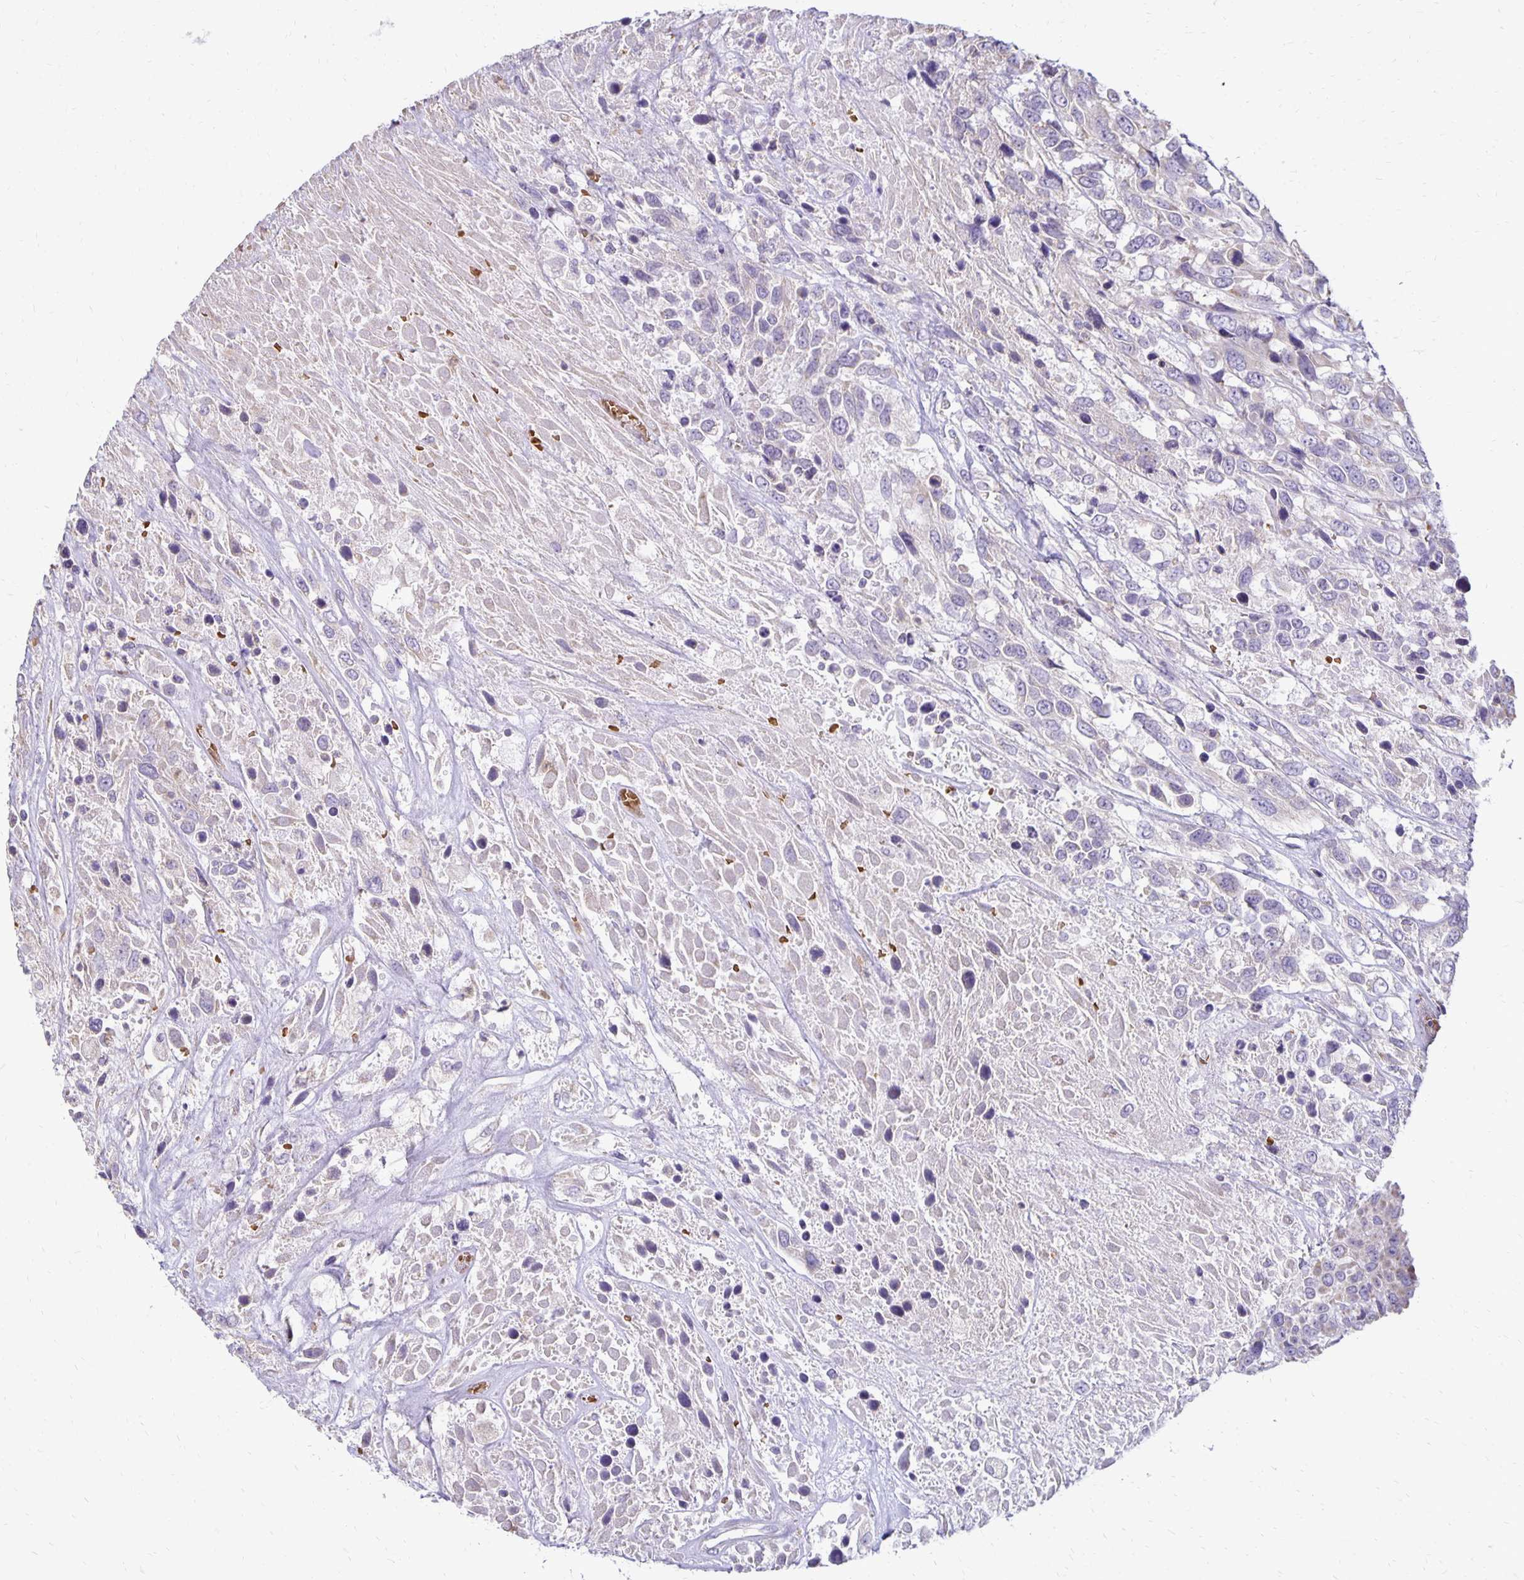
{"staining": {"intensity": "negative", "quantity": "none", "location": "none"}, "tissue": "urothelial cancer", "cell_type": "Tumor cells", "image_type": "cancer", "snomed": [{"axis": "morphology", "description": "Urothelial carcinoma, High grade"}, {"axis": "topography", "description": "Urinary bladder"}], "caption": "DAB (3,3'-diaminobenzidine) immunohistochemical staining of human urothelial carcinoma (high-grade) displays no significant staining in tumor cells.", "gene": "FN3K", "patient": {"sex": "female", "age": 70}}